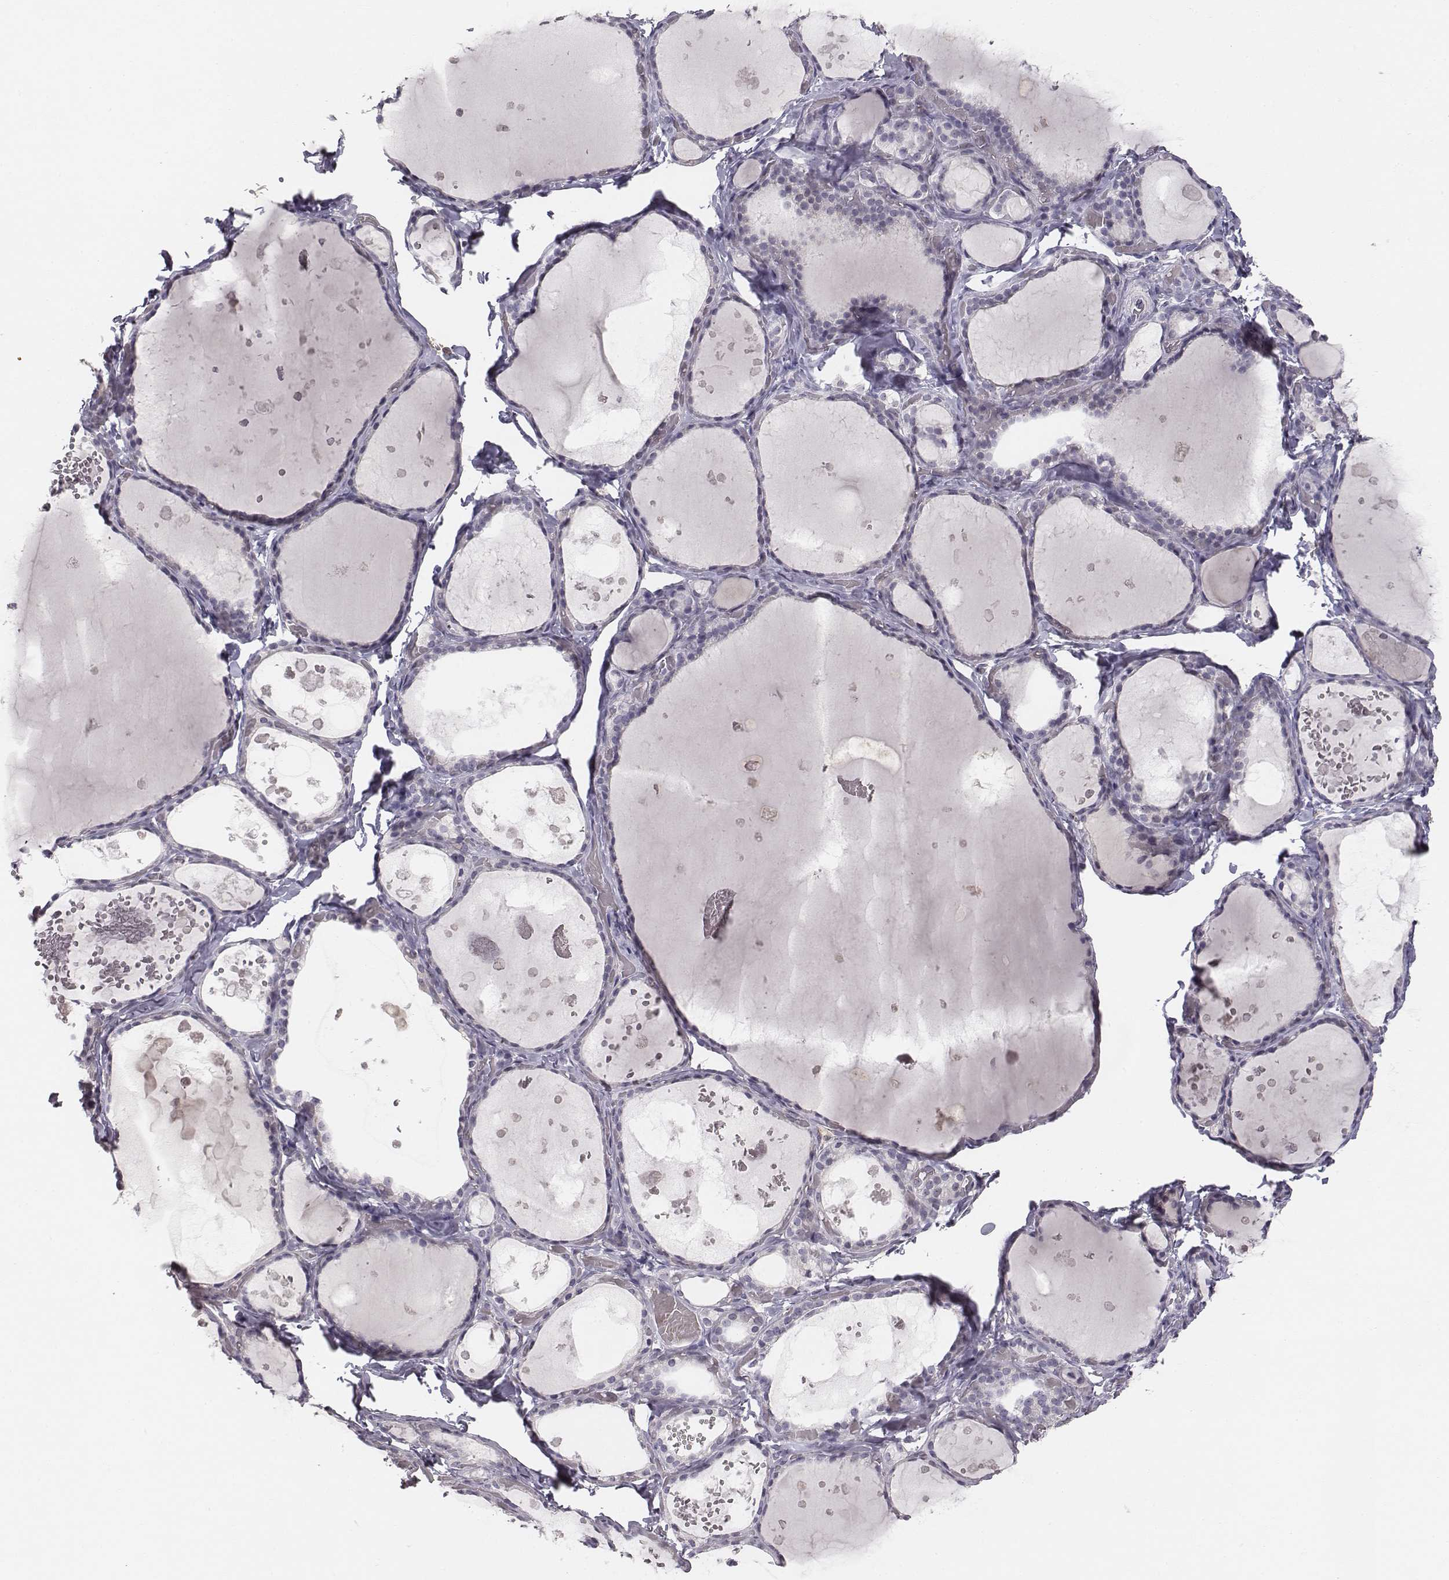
{"staining": {"intensity": "negative", "quantity": "none", "location": "none"}, "tissue": "thyroid gland", "cell_type": "Glandular cells", "image_type": "normal", "snomed": [{"axis": "morphology", "description": "Normal tissue, NOS"}, {"axis": "topography", "description": "Thyroid gland"}], "caption": "DAB immunohistochemical staining of normal human thyroid gland exhibits no significant positivity in glandular cells.", "gene": "NIFK", "patient": {"sex": "female", "age": 56}}